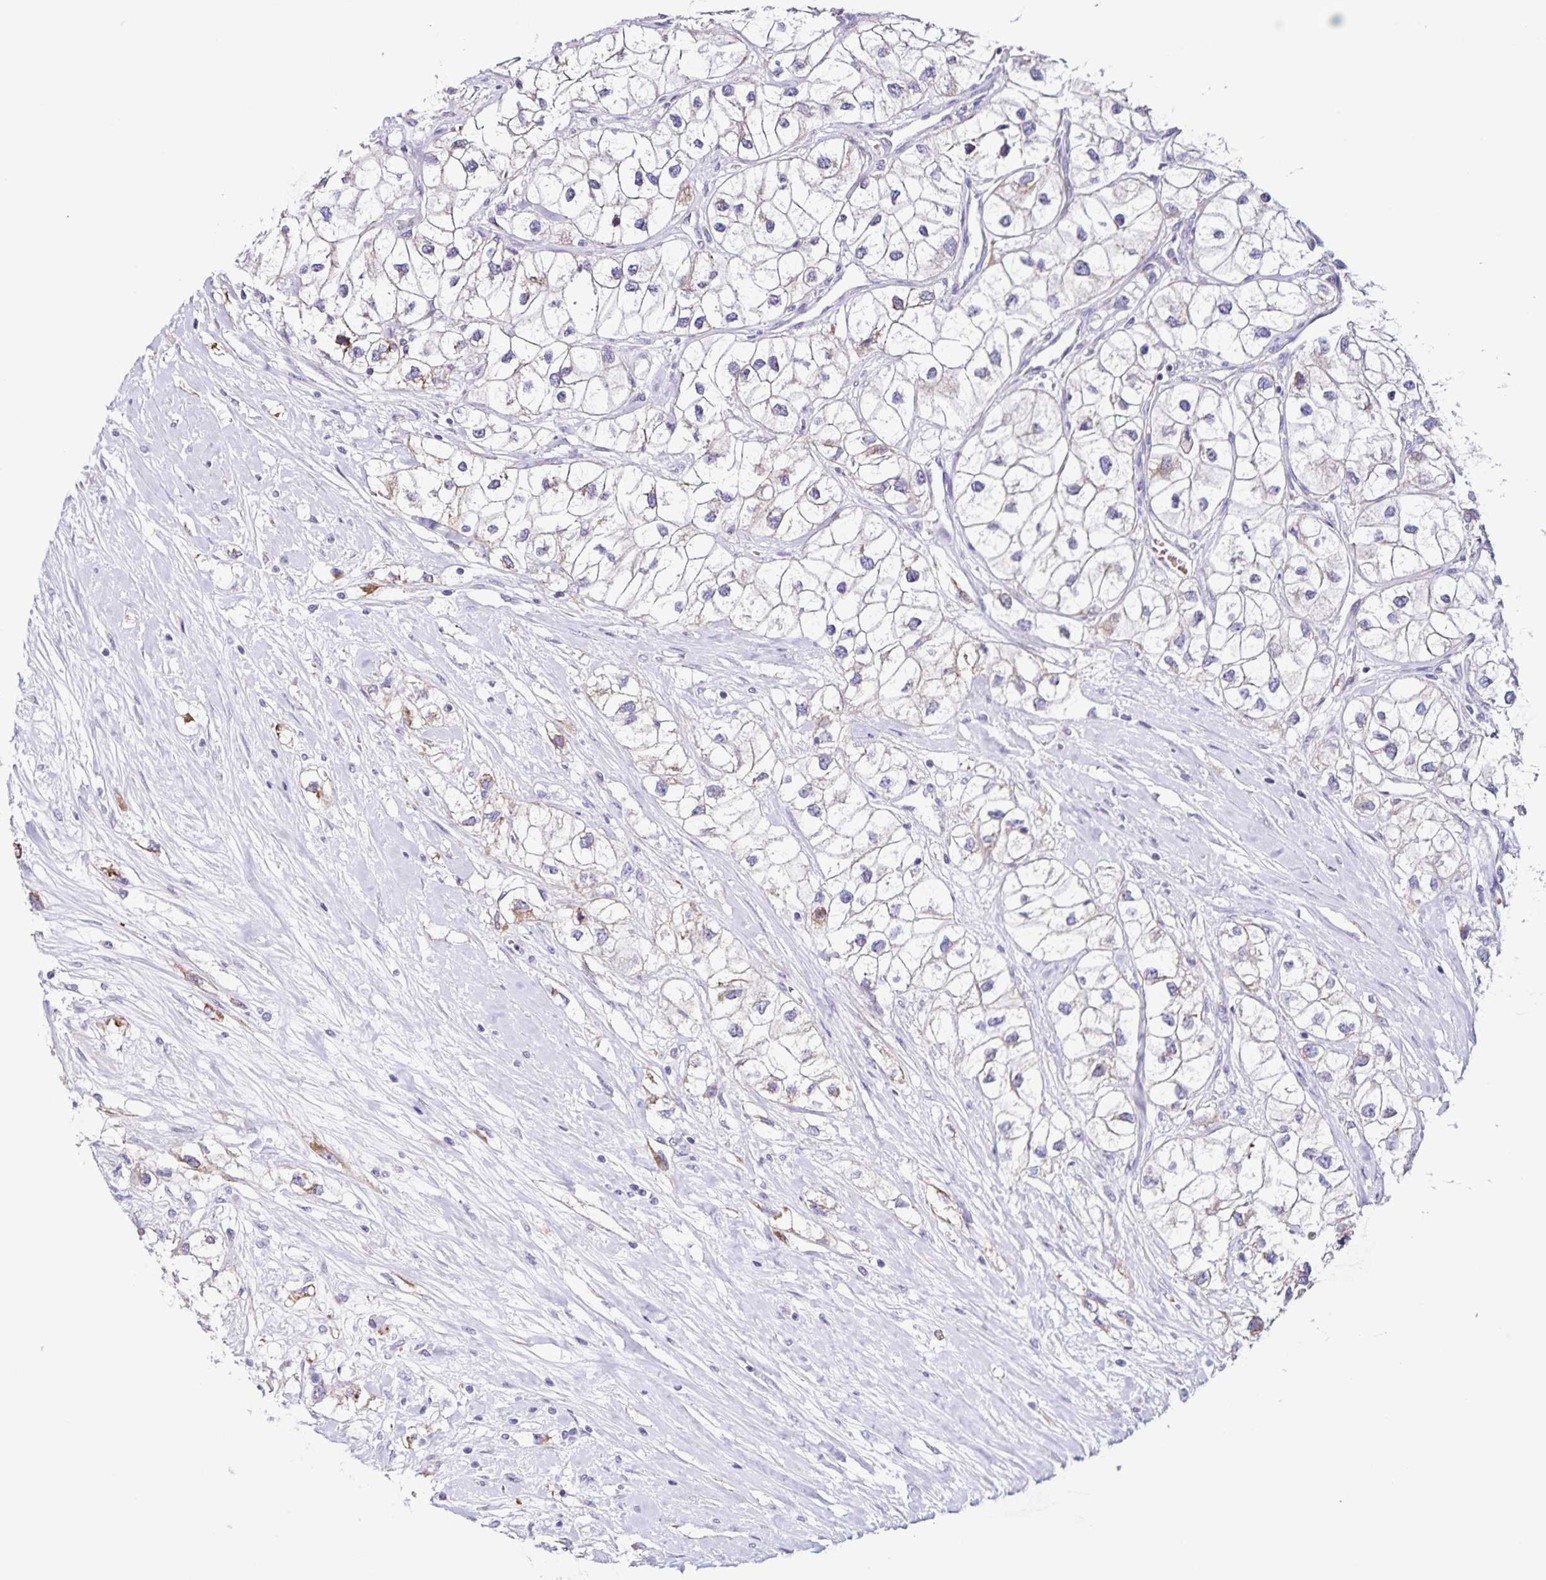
{"staining": {"intensity": "negative", "quantity": "none", "location": "none"}, "tissue": "renal cancer", "cell_type": "Tumor cells", "image_type": "cancer", "snomed": [{"axis": "morphology", "description": "Adenocarcinoma, NOS"}, {"axis": "topography", "description": "Kidney"}], "caption": "Human renal cancer (adenocarcinoma) stained for a protein using immunohistochemistry (IHC) exhibits no staining in tumor cells.", "gene": "RNFT2", "patient": {"sex": "male", "age": 59}}